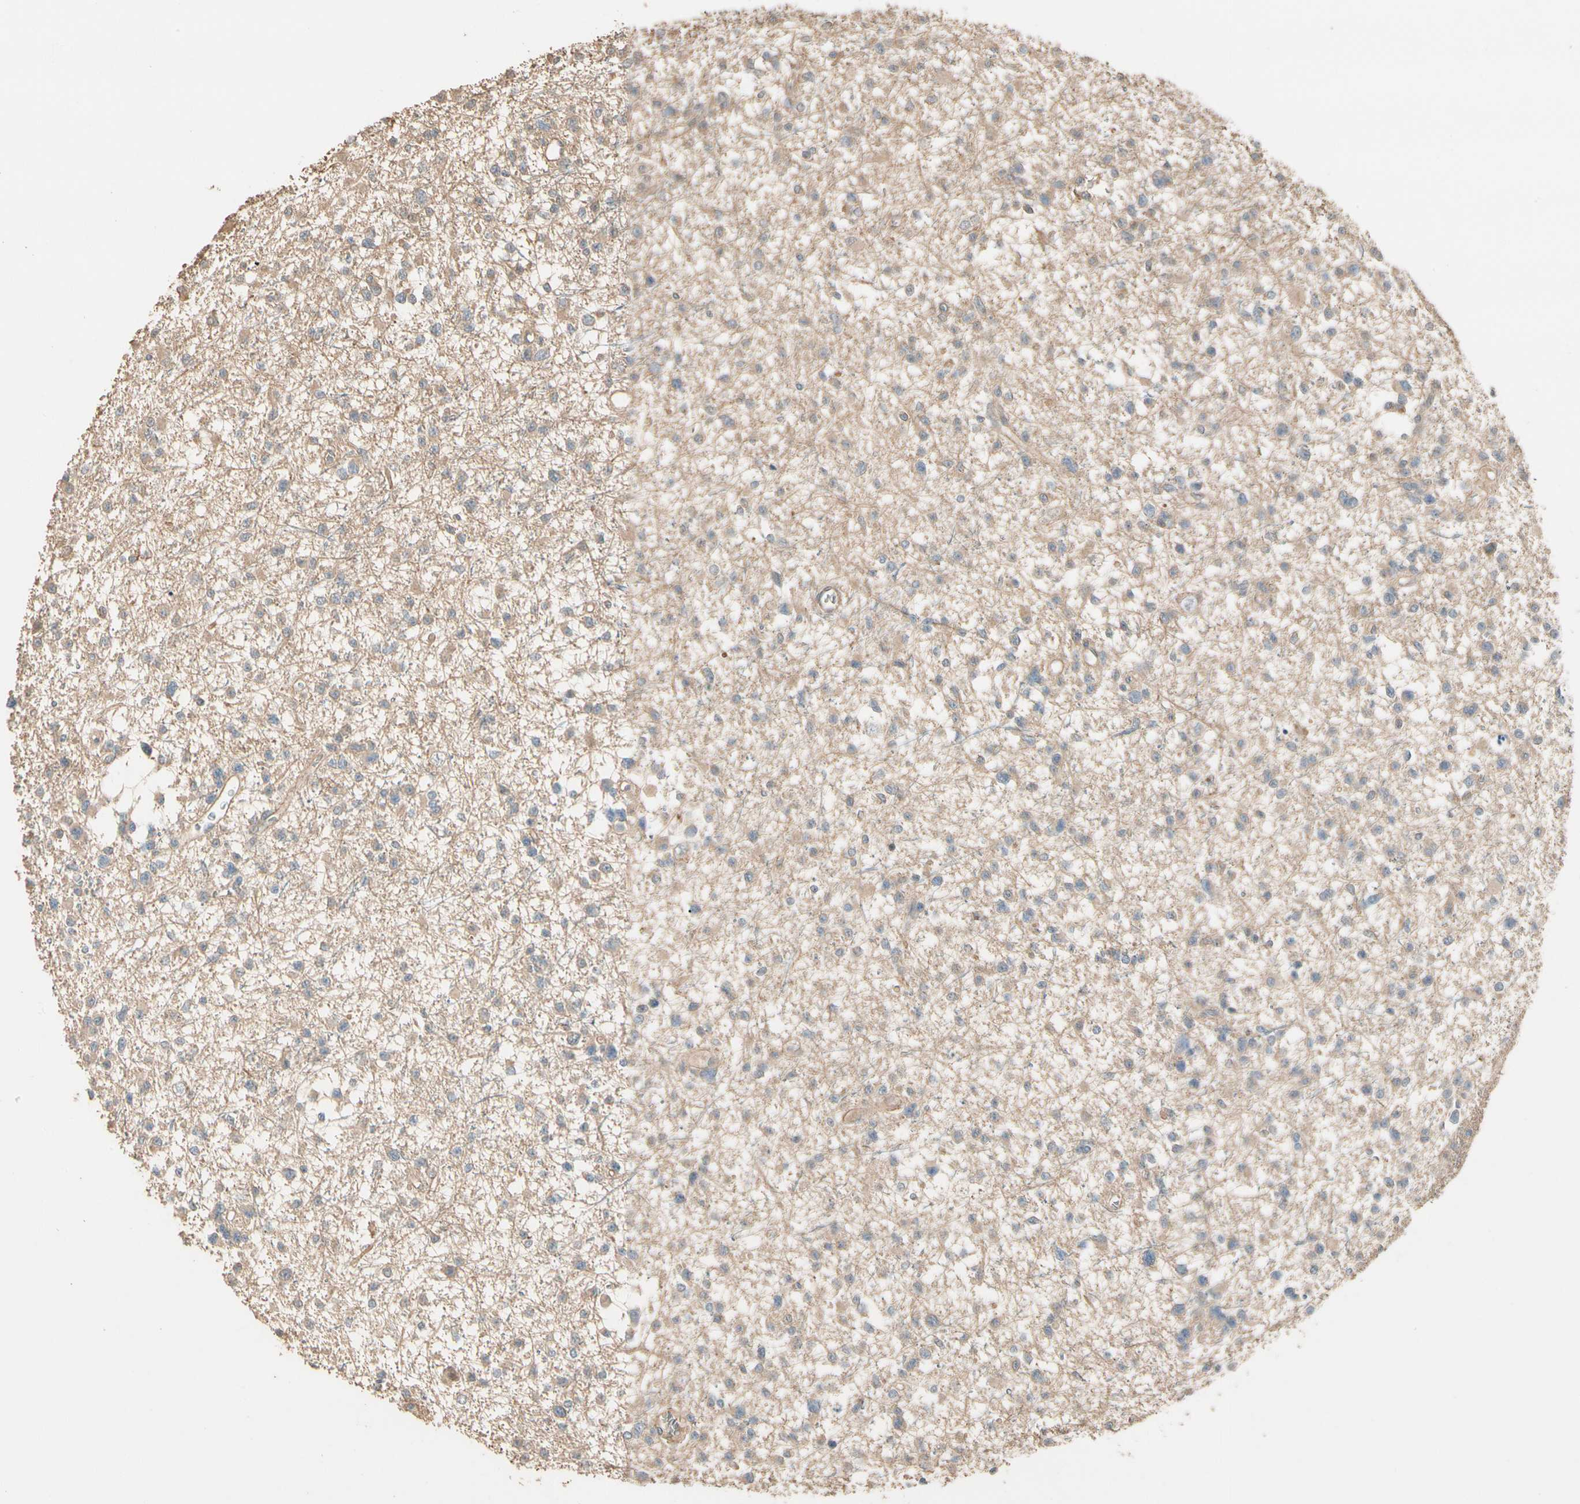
{"staining": {"intensity": "weak", "quantity": ">75%", "location": "cytoplasmic/membranous"}, "tissue": "glioma", "cell_type": "Tumor cells", "image_type": "cancer", "snomed": [{"axis": "morphology", "description": "Glioma, malignant, Low grade"}, {"axis": "topography", "description": "Brain"}], "caption": "IHC of human glioma reveals low levels of weak cytoplasmic/membranous expression in about >75% of tumor cells.", "gene": "CDH6", "patient": {"sex": "female", "age": 22}}